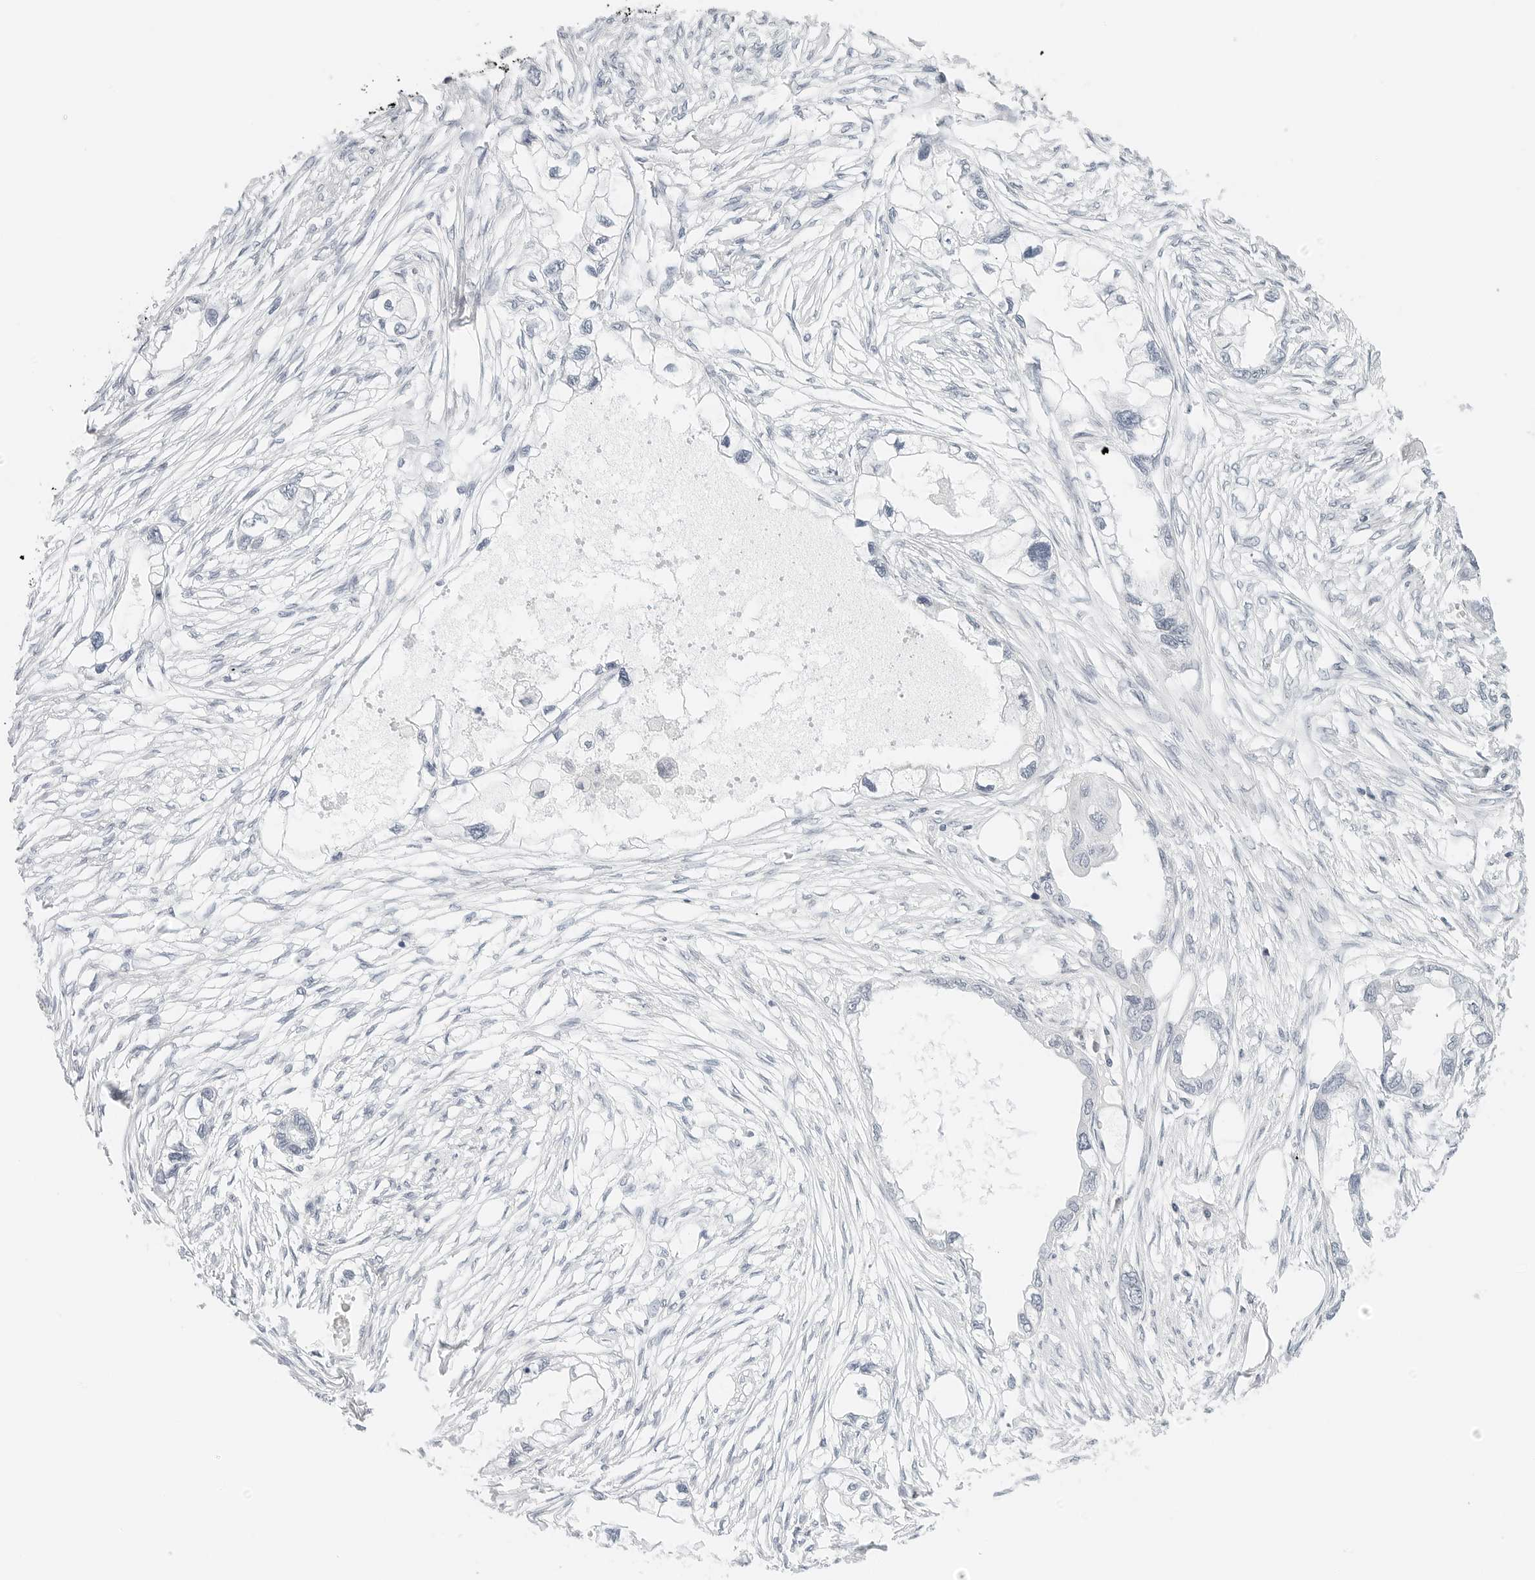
{"staining": {"intensity": "negative", "quantity": "none", "location": "none"}, "tissue": "endometrial cancer", "cell_type": "Tumor cells", "image_type": "cancer", "snomed": [{"axis": "morphology", "description": "Adenocarcinoma, NOS"}, {"axis": "morphology", "description": "Adenocarcinoma, metastatic, NOS"}, {"axis": "topography", "description": "Adipose tissue"}, {"axis": "topography", "description": "Endometrium"}], "caption": "Adenocarcinoma (endometrial) stained for a protein using immunohistochemistry displays no expression tumor cells.", "gene": "NEO1", "patient": {"sex": "female", "age": 67}}